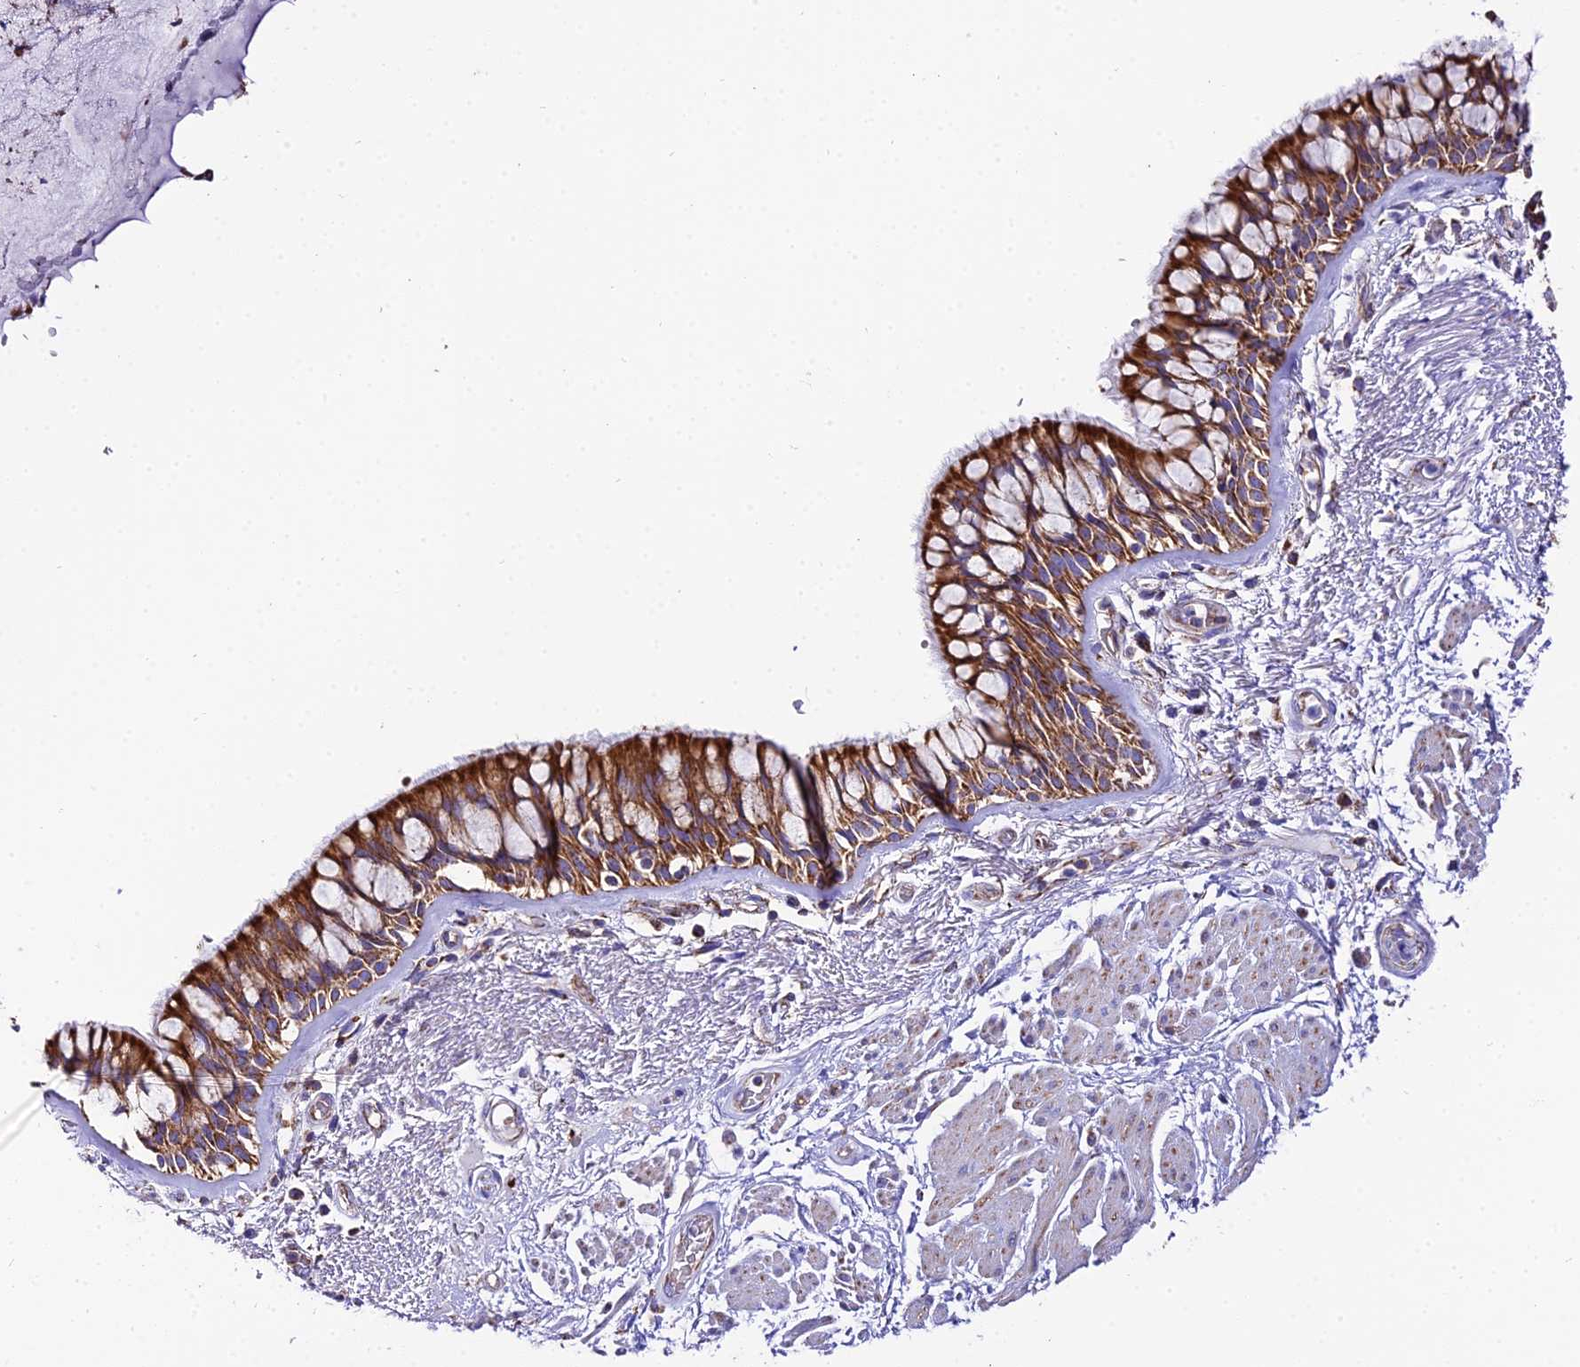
{"staining": {"intensity": "strong", "quantity": ">75%", "location": "cytoplasmic/membranous"}, "tissue": "bronchus", "cell_type": "Respiratory epithelial cells", "image_type": "normal", "snomed": [{"axis": "morphology", "description": "Normal tissue, NOS"}, {"axis": "topography", "description": "Bronchus"}], "caption": "IHC of normal bronchus shows high levels of strong cytoplasmic/membranous expression in about >75% of respiratory epithelial cells. (IHC, brightfield microscopy, high magnification).", "gene": "OCIAD1", "patient": {"sex": "male", "age": 66}}